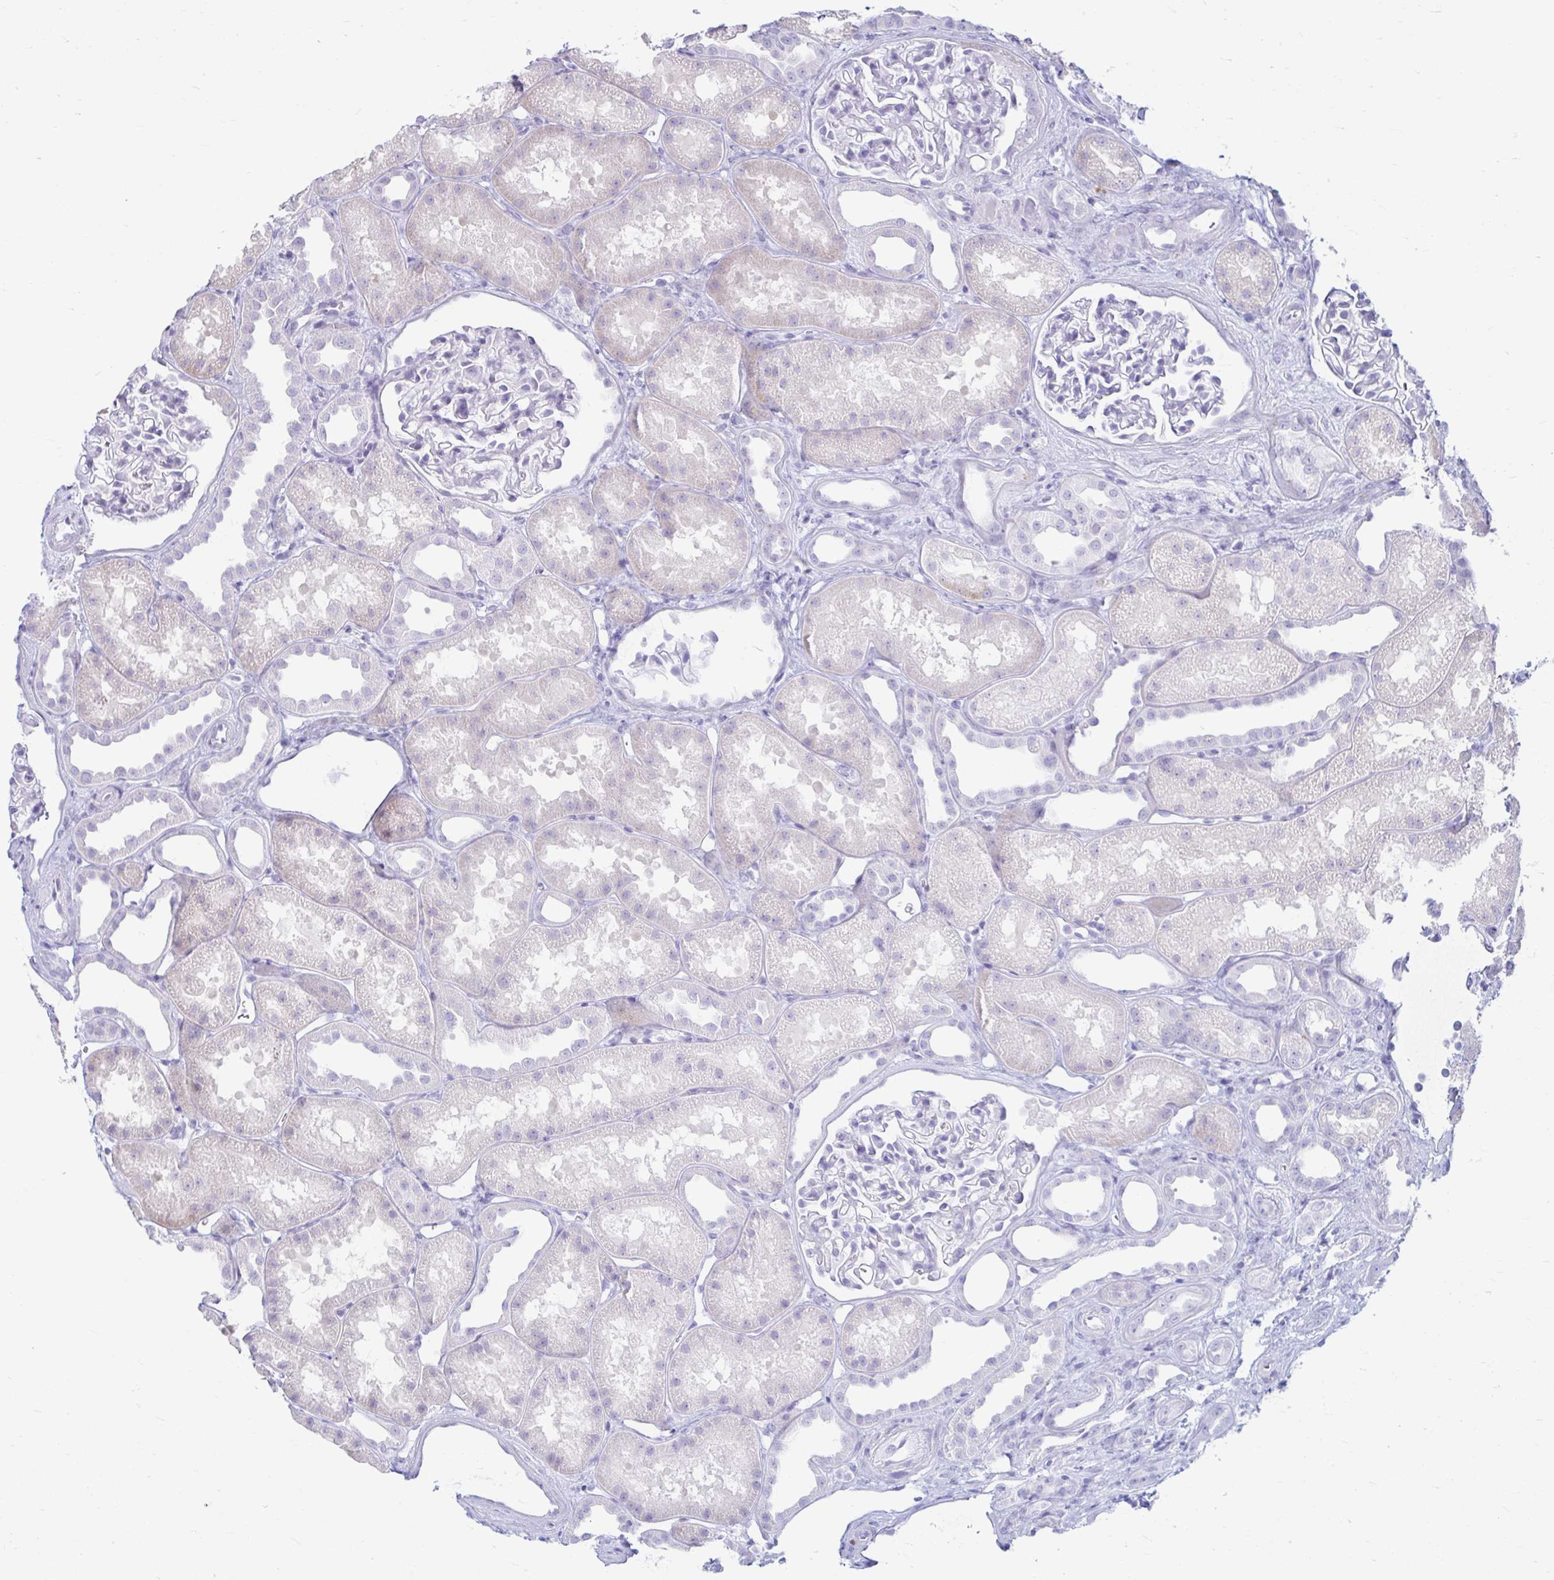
{"staining": {"intensity": "negative", "quantity": "none", "location": "none"}, "tissue": "kidney", "cell_type": "Cells in glomeruli", "image_type": "normal", "snomed": [{"axis": "morphology", "description": "Normal tissue, NOS"}, {"axis": "topography", "description": "Kidney"}], "caption": "DAB (3,3'-diaminobenzidine) immunohistochemical staining of normal kidney reveals no significant expression in cells in glomeruli. Nuclei are stained in blue.", "gene": "ERICH6", "patient": {"sex": "male", "age": 61}}